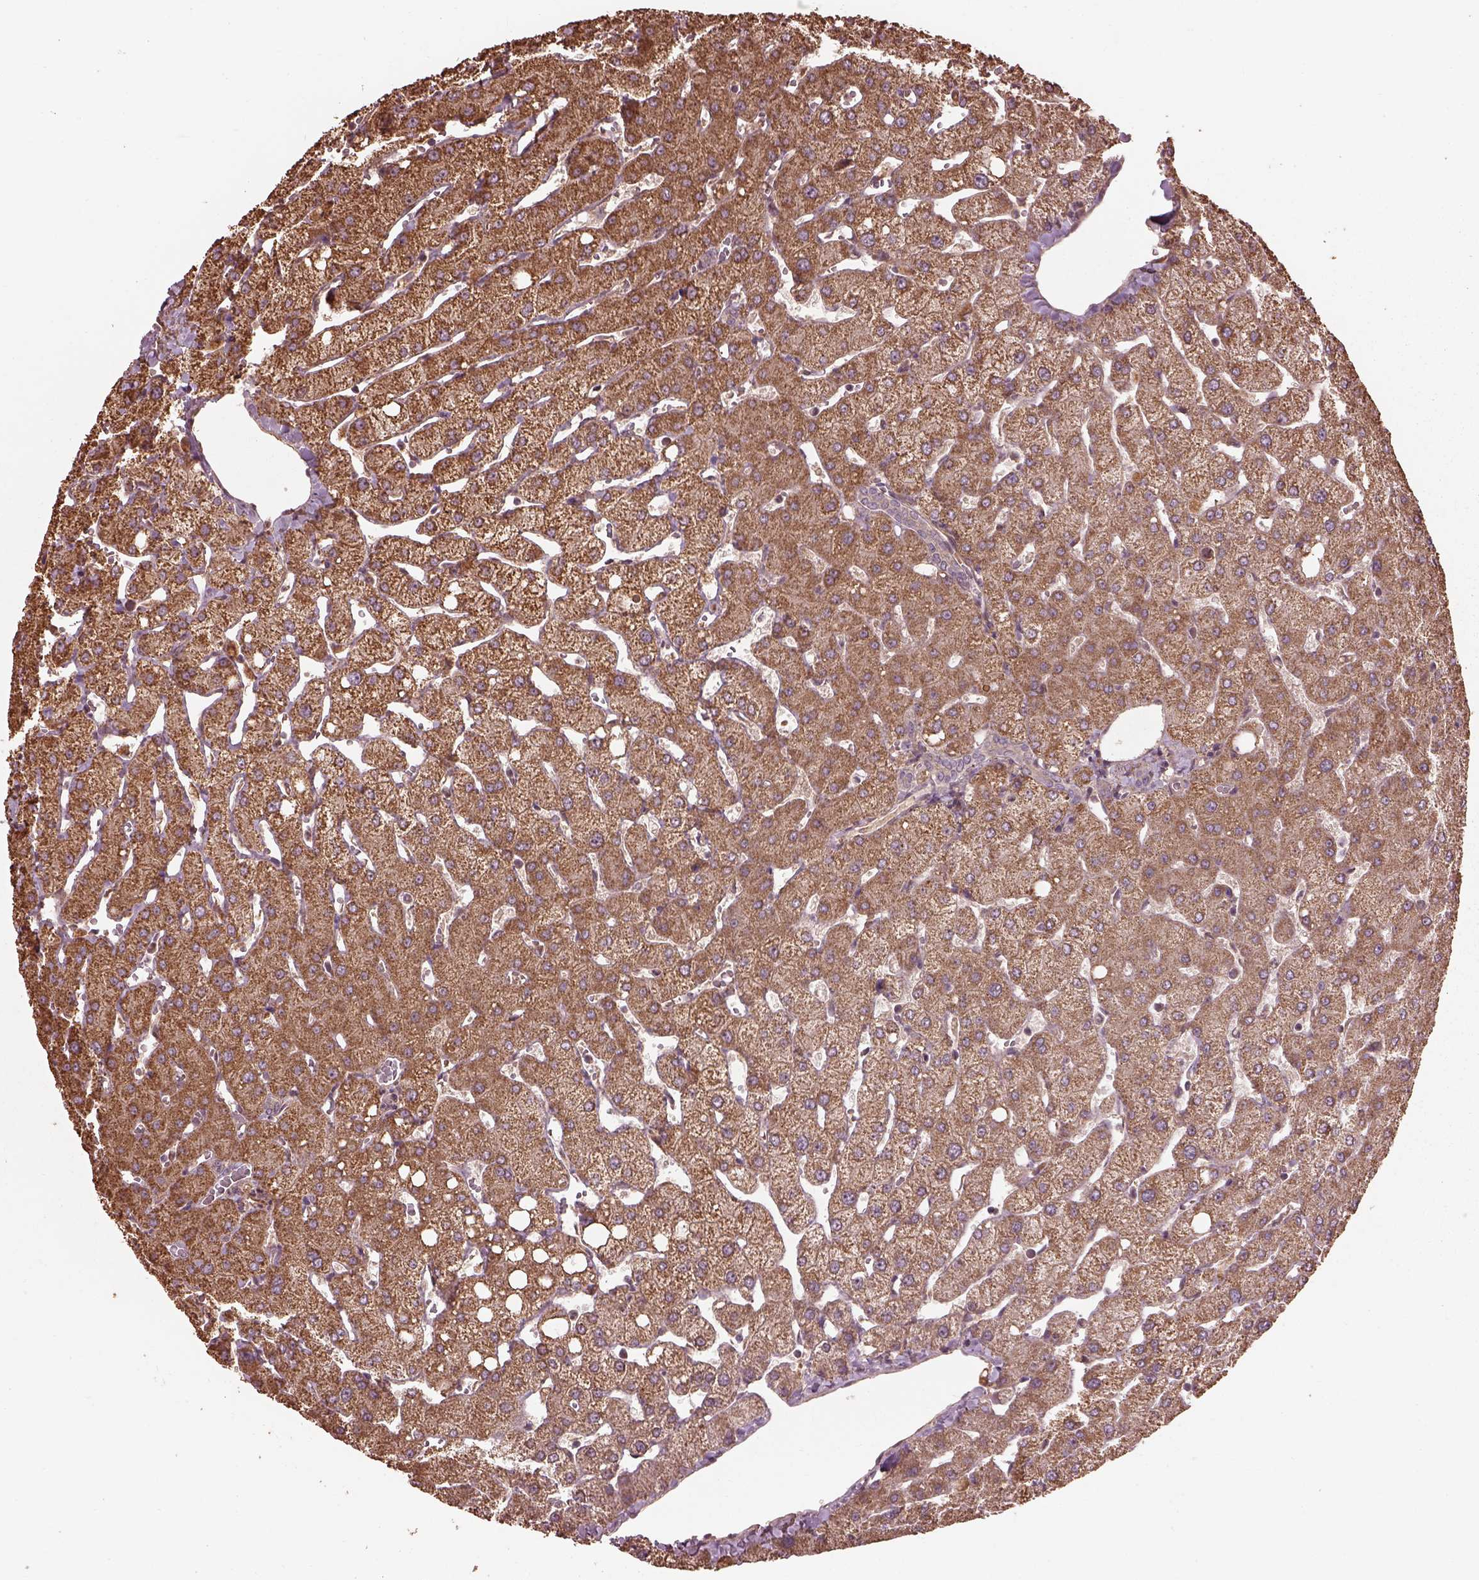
{"staining": {"intensity": "moderate", "quantity": "25%-75%", "location": "cytoplasmic/membranous"}, "tissue": "liver", "cell_type": "Cholangiocytes", "image_type": "normal", "snomed": [{"axis": "morphology", "description": "Normal tissue, NOS"}, {"axis": "topography", "description": "Liver"}], "caption": "The photomicrograph displays immunohistochemical staining of normal liver. There is moderate cytoplasmic/membranous expression is seen in about 25%-75% of cholangiocytes.", "gene": "METTL4", "patient": {"sex": "female", "age": 54}}